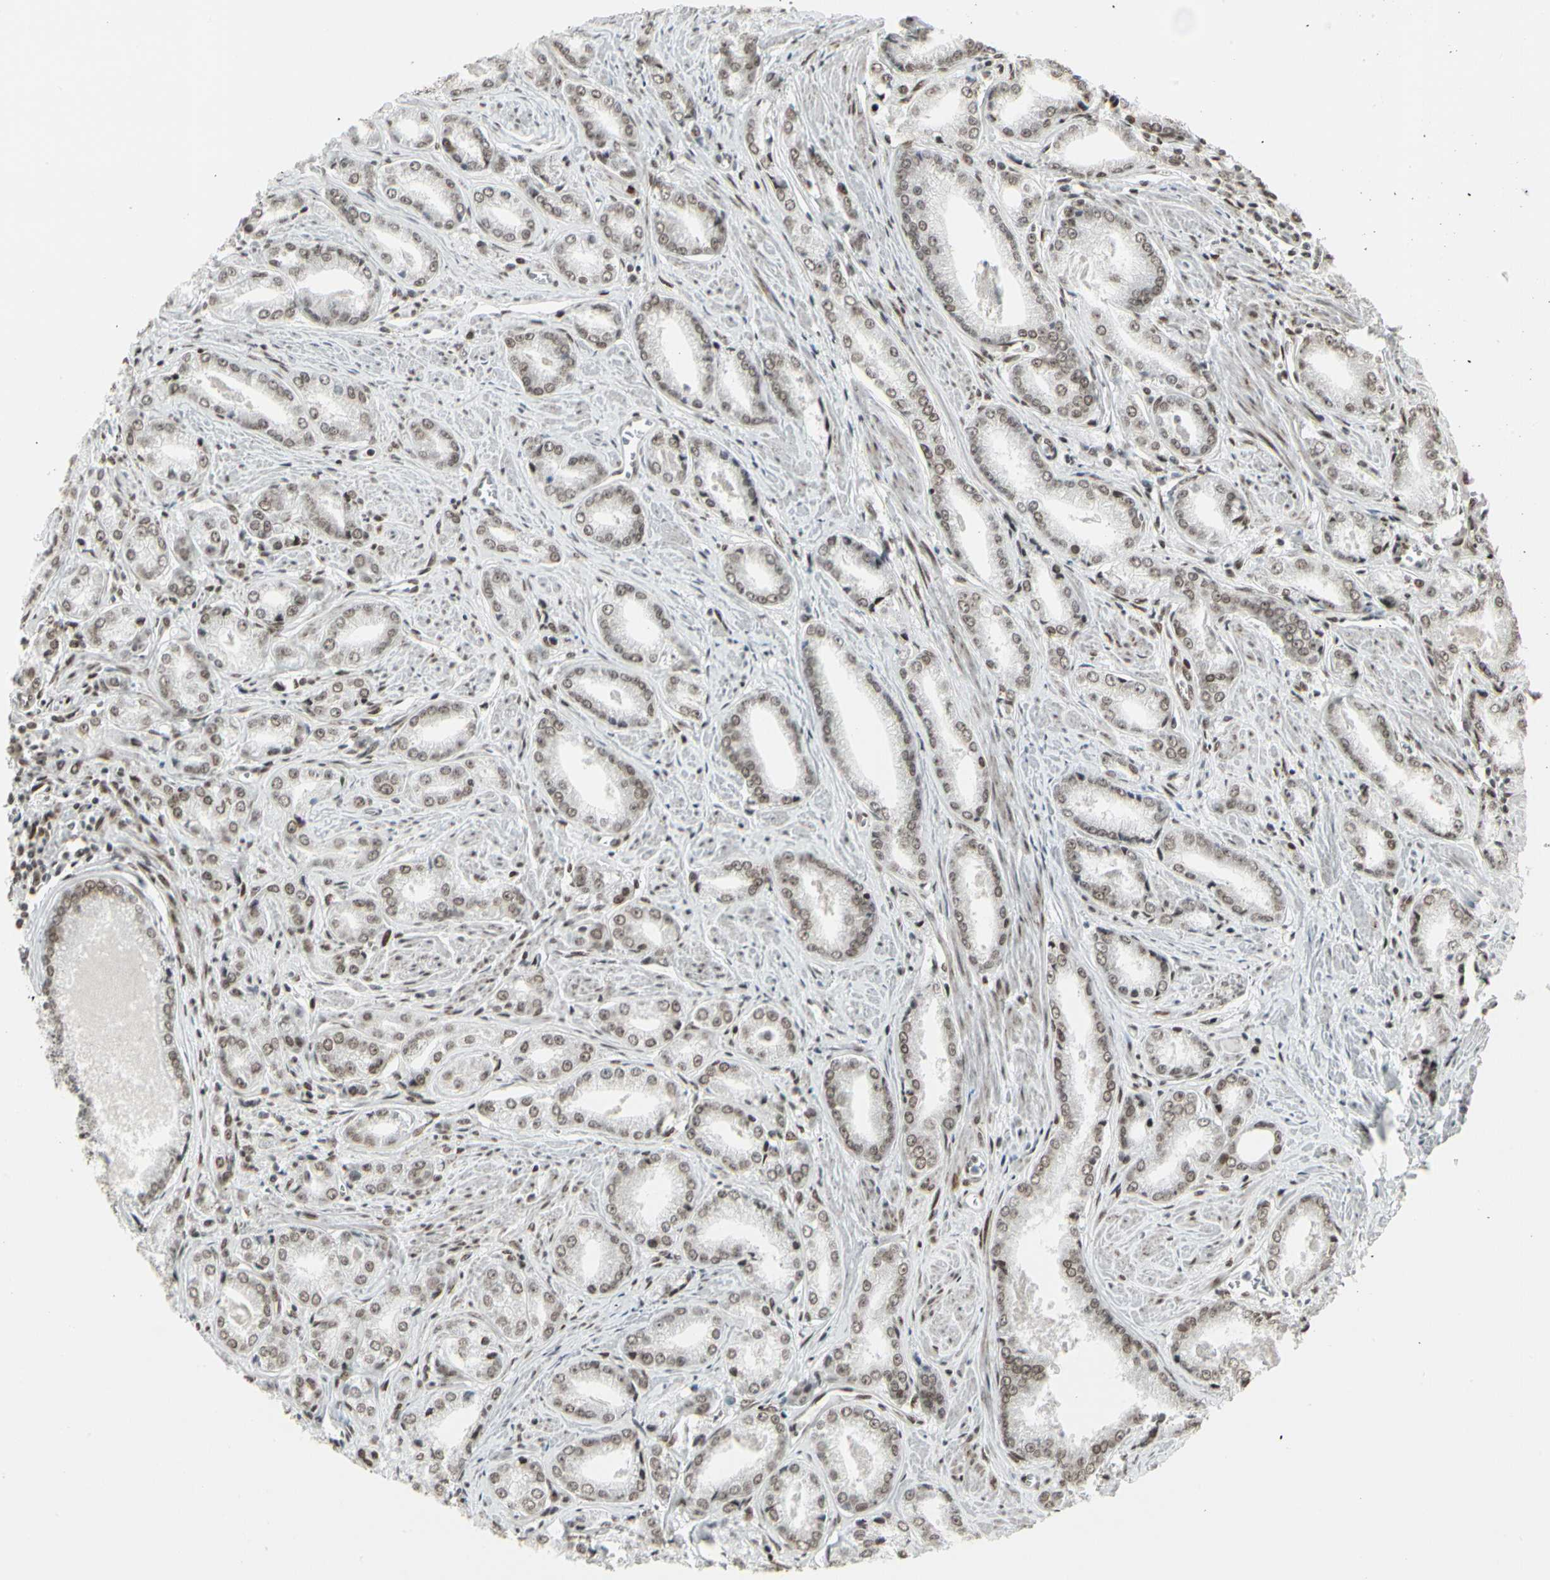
{"staining": {"intensity": "moderate", "quantity": ">75%", "location": "nuclear"}, "tissue": "prostate cancer", "cell_type": "Tumor cells", "image_type": "cancer", "snomed": [{"axis": "morphology", "description": "Adenocarcinoma, Low grade"}, {"axis": "topography", "description": "Prostate"}], "caption": "Immunohistochemistry of prostate cancer (adenocarcinoma (low-grade)) exhibits medium levels of moderate nuclear staining in approximately >75% of tumor cells.", "gene": "HMG20A", "patient": {"sex": "male", "age": 64}}